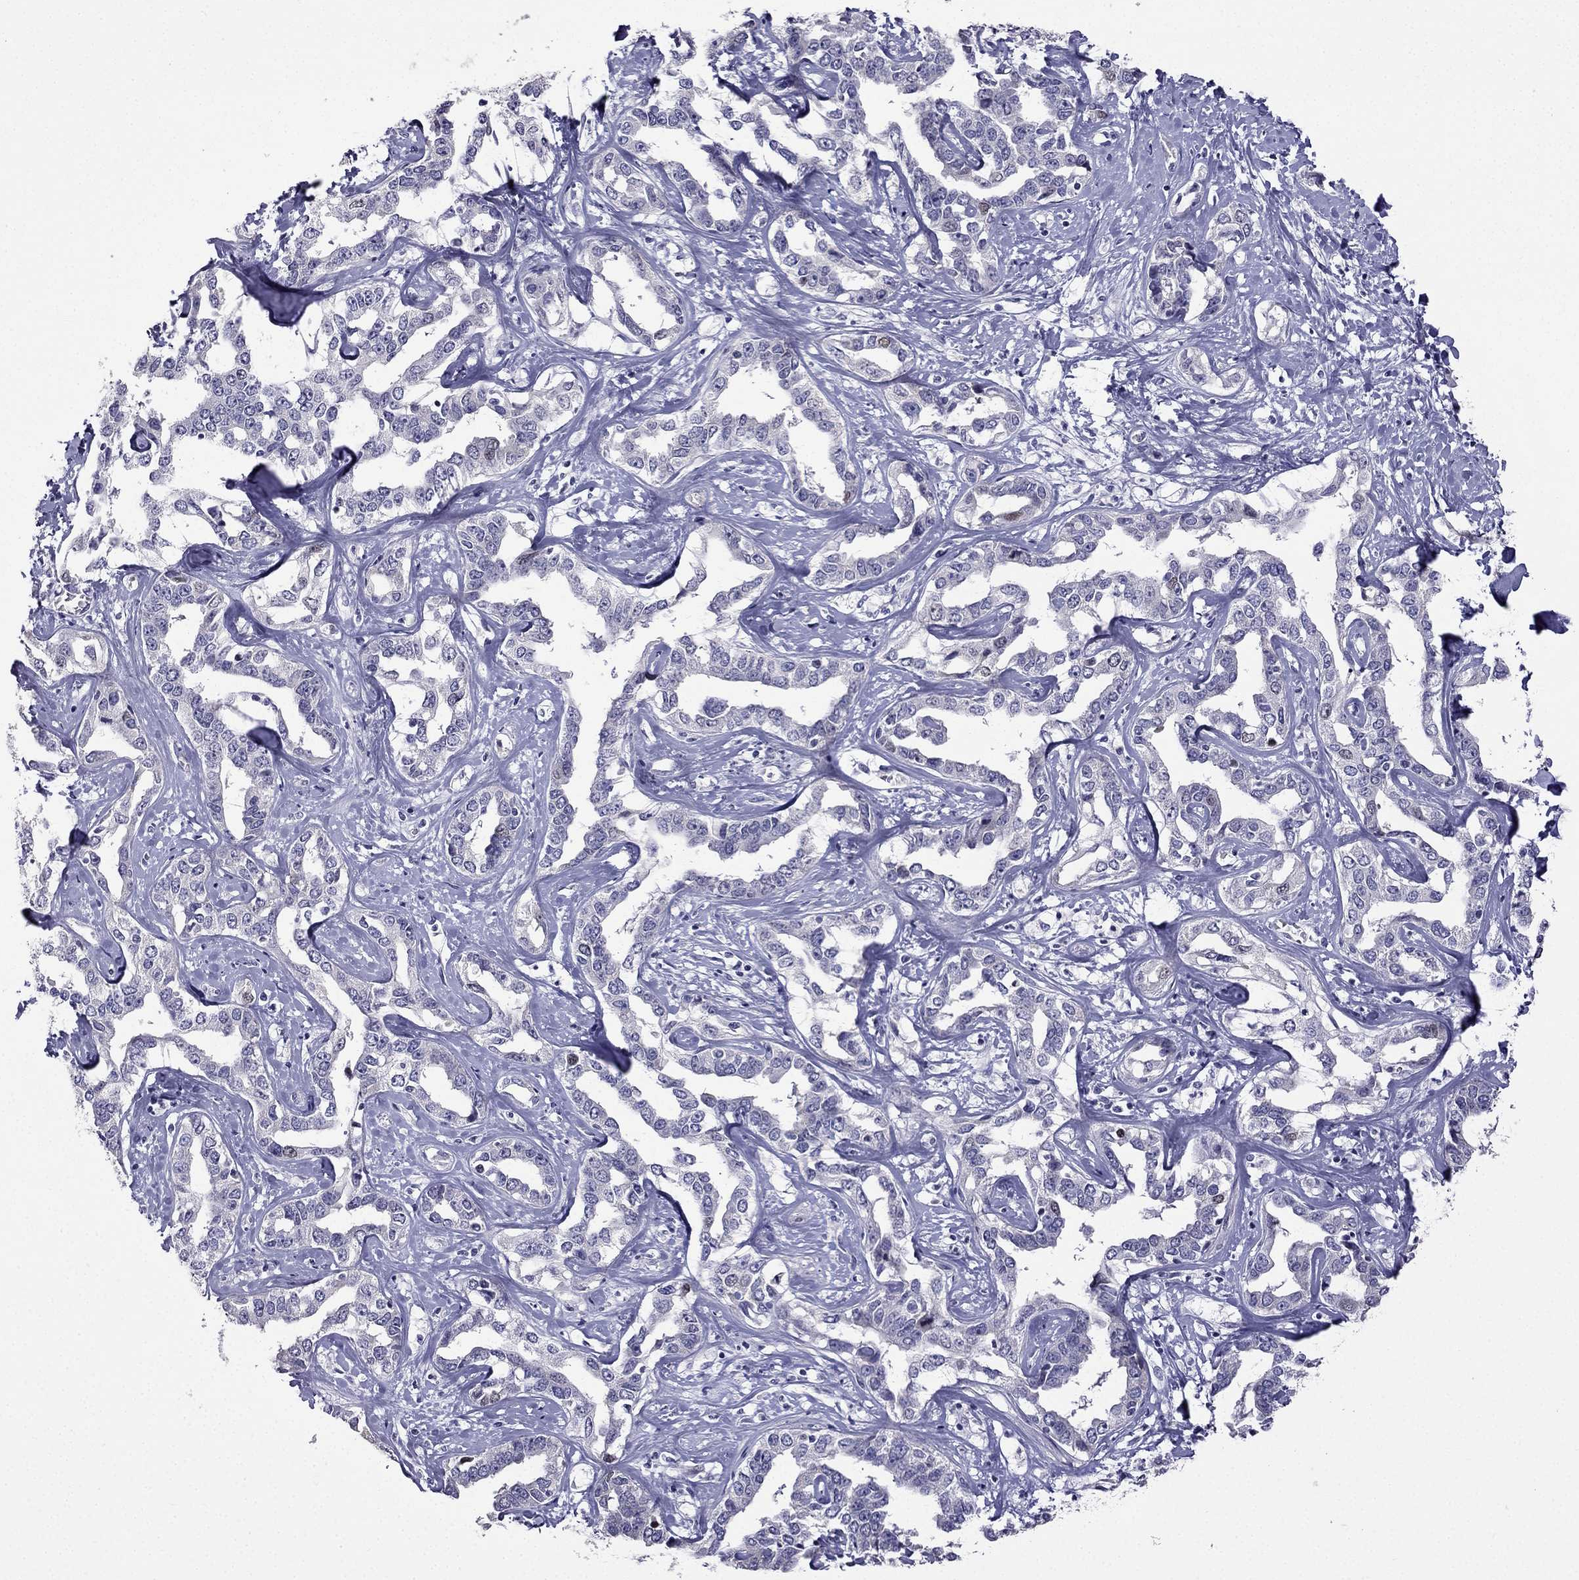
{"staining": {"intensity": "negative", "quantity": "none", "location": "none"}, "tissue": "liver cancer", "cell_type": "Tumor cells", "image_type": "cancer", "snomed": [{"axis": "morphology", "description": "Cholangiocarcinoma"}, {"axis": "topography", "description": "Liver"}], "caption": "An IHC histopathology image of liver cancer is shown. There is no staining in tumor cells of liver cancer.", "gene": "UHRF1", "patient": {"sex": "male", "age": 59}}